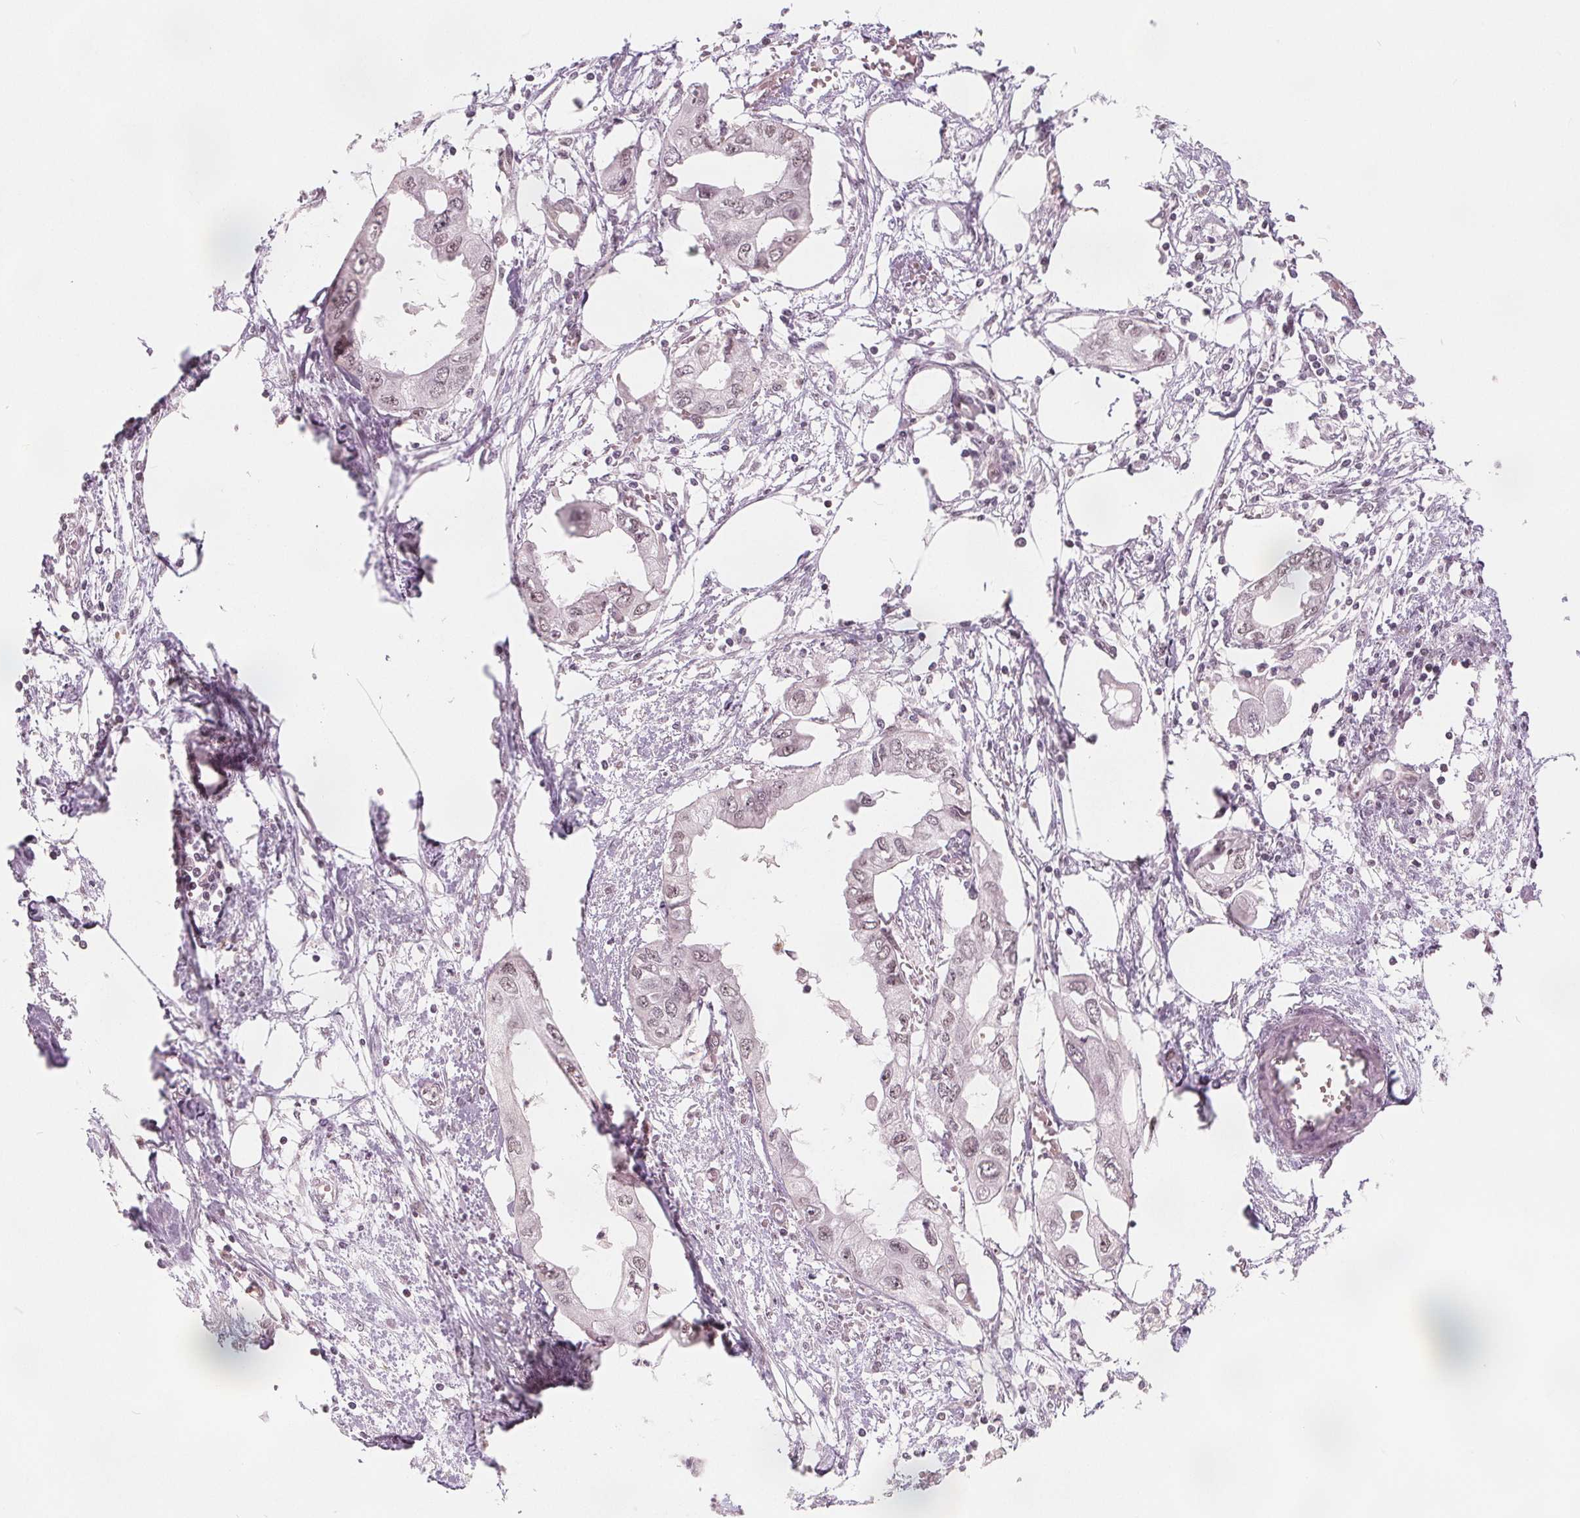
{"staining": {"intensity": "weak", "quantity": ">75%", "location": "nuclear"}, "tissue": "endometrial cancer", "cell_type": "Tumor cells", "image_type": "cancer", "snomed": [{"axis": "morphology", "description": "Adenocarcinoma, NOS"}, {"axis": "morphology", "description": "Adenocarcinoma, metastatic, NOS"}, {"axis": "topography", "description": "Adipose tissue"}, {"axis": "topography", "description": "Endometrium"}], "caption": "Immunohistochemical staining of adenocarcinoma (endometrial) demonstrates low levels of weak nuclear expression in about >75% of tumor cells.", "gene": "NUP210L", "patient": {"sex": "female", "age": 67}}